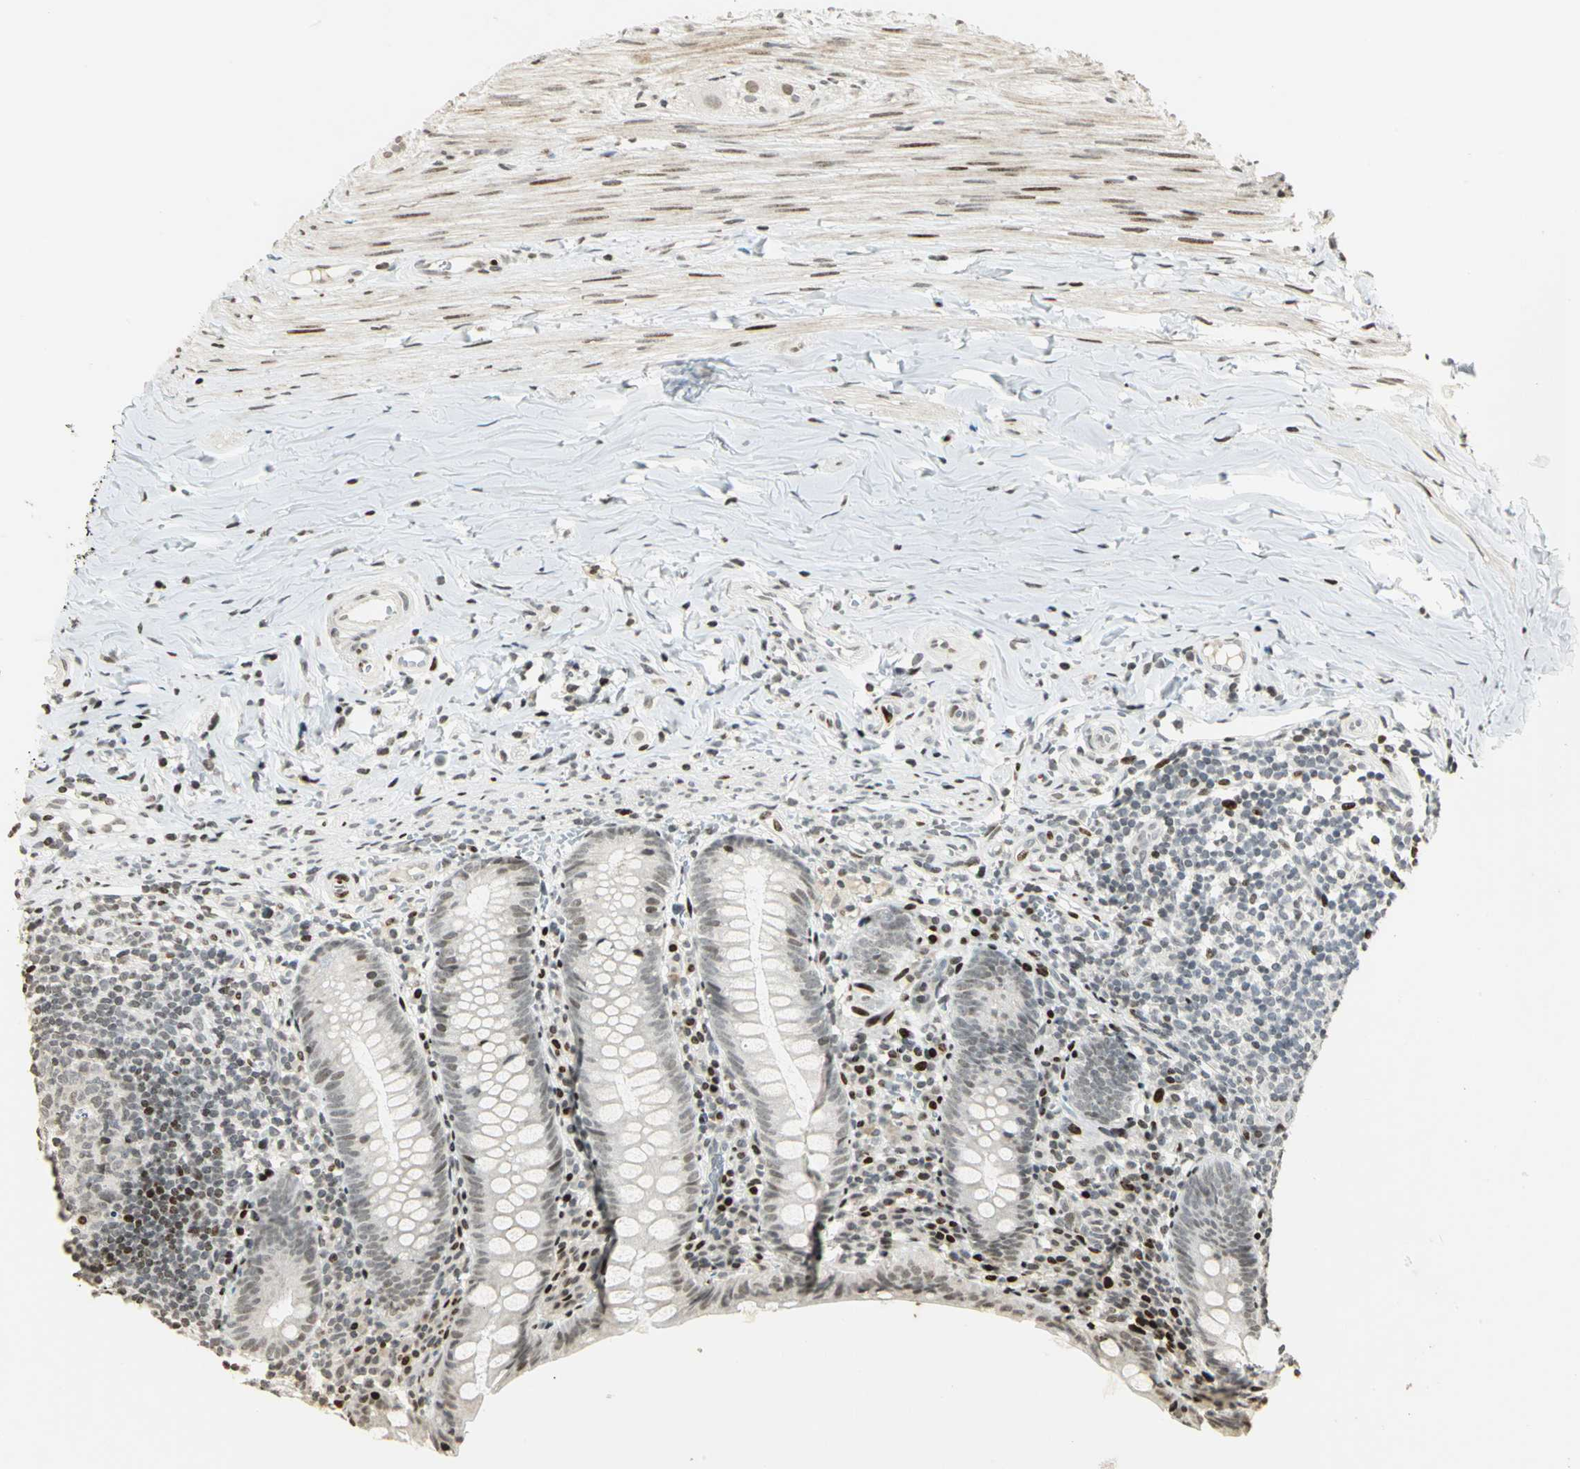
{"staining": {"intensity": "weak", "quantity": "<25%", "location": "nuclear"}, "tissue": "appendix", "cell_type": "Glandular cells", "image_type": "normal", "snomed": [{"axis": "morphology", "description": "Normal tissue, NOS"}, {"axis": "topography", "description": "Appendix"}], "caption": "Glandular cells are negative for protein expression in normal human appendix. (DAB immunohistochemistry visualized using brightfield microscopy, high magnification).", "gene": "KDM1A", "patient": {"sex": "female", "age": 10}}